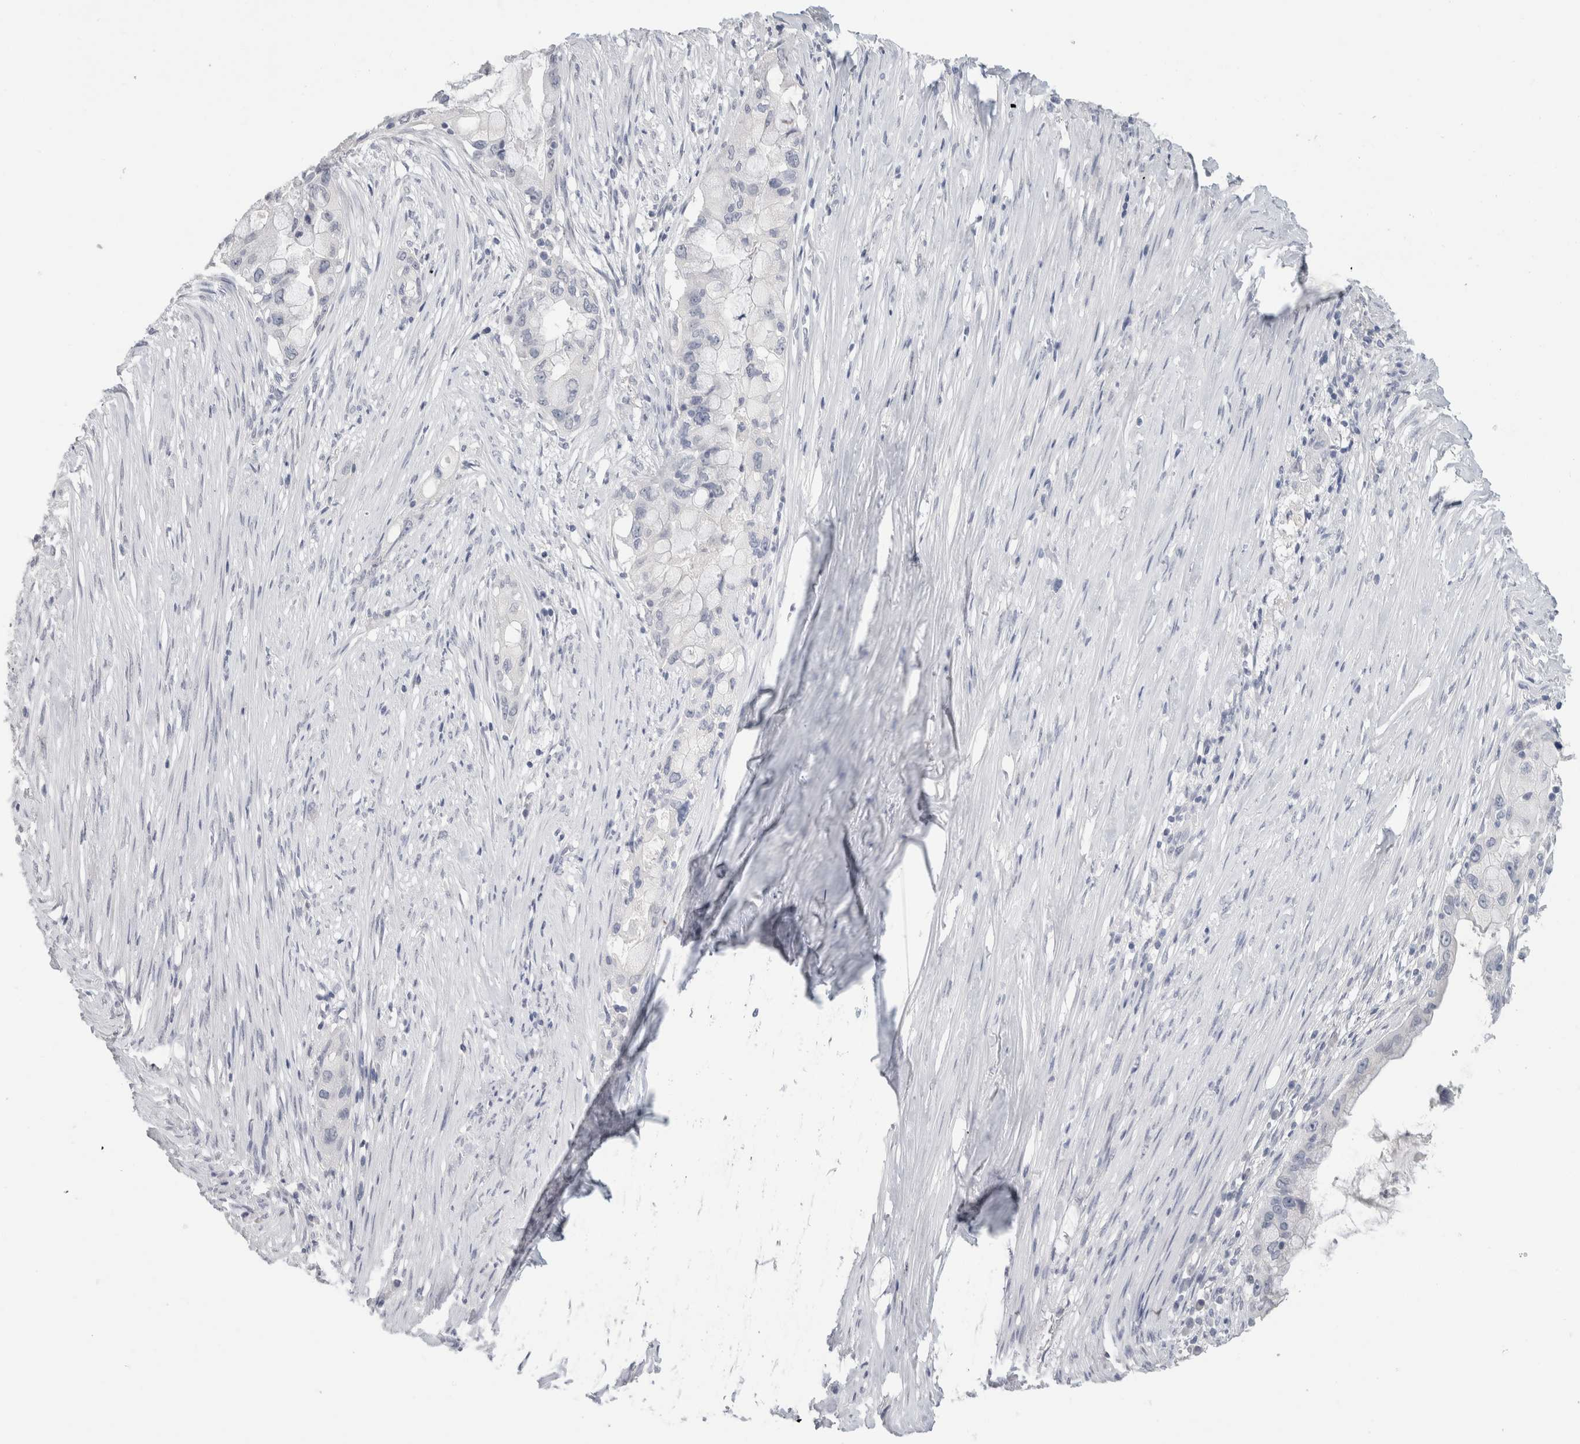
{"staining": {"intensity": "negative", "quantity": "none", "location": "none"}, "tissue": "pancreatic cancer", "cell_type": "Tumor cells", "image_type": "cancer", "snomed": [{"axis": "morphology", "description": "Adenocarcinoma, NOS"}, {"axis": "topography", "description": "Pancreas"}], "caption": "IHC of human adenocarcinoma (pancreatic) displays no positivity in tumor cells.", "gene": "SLC6A1", "patient": {"sex": "male", "age": 53}}